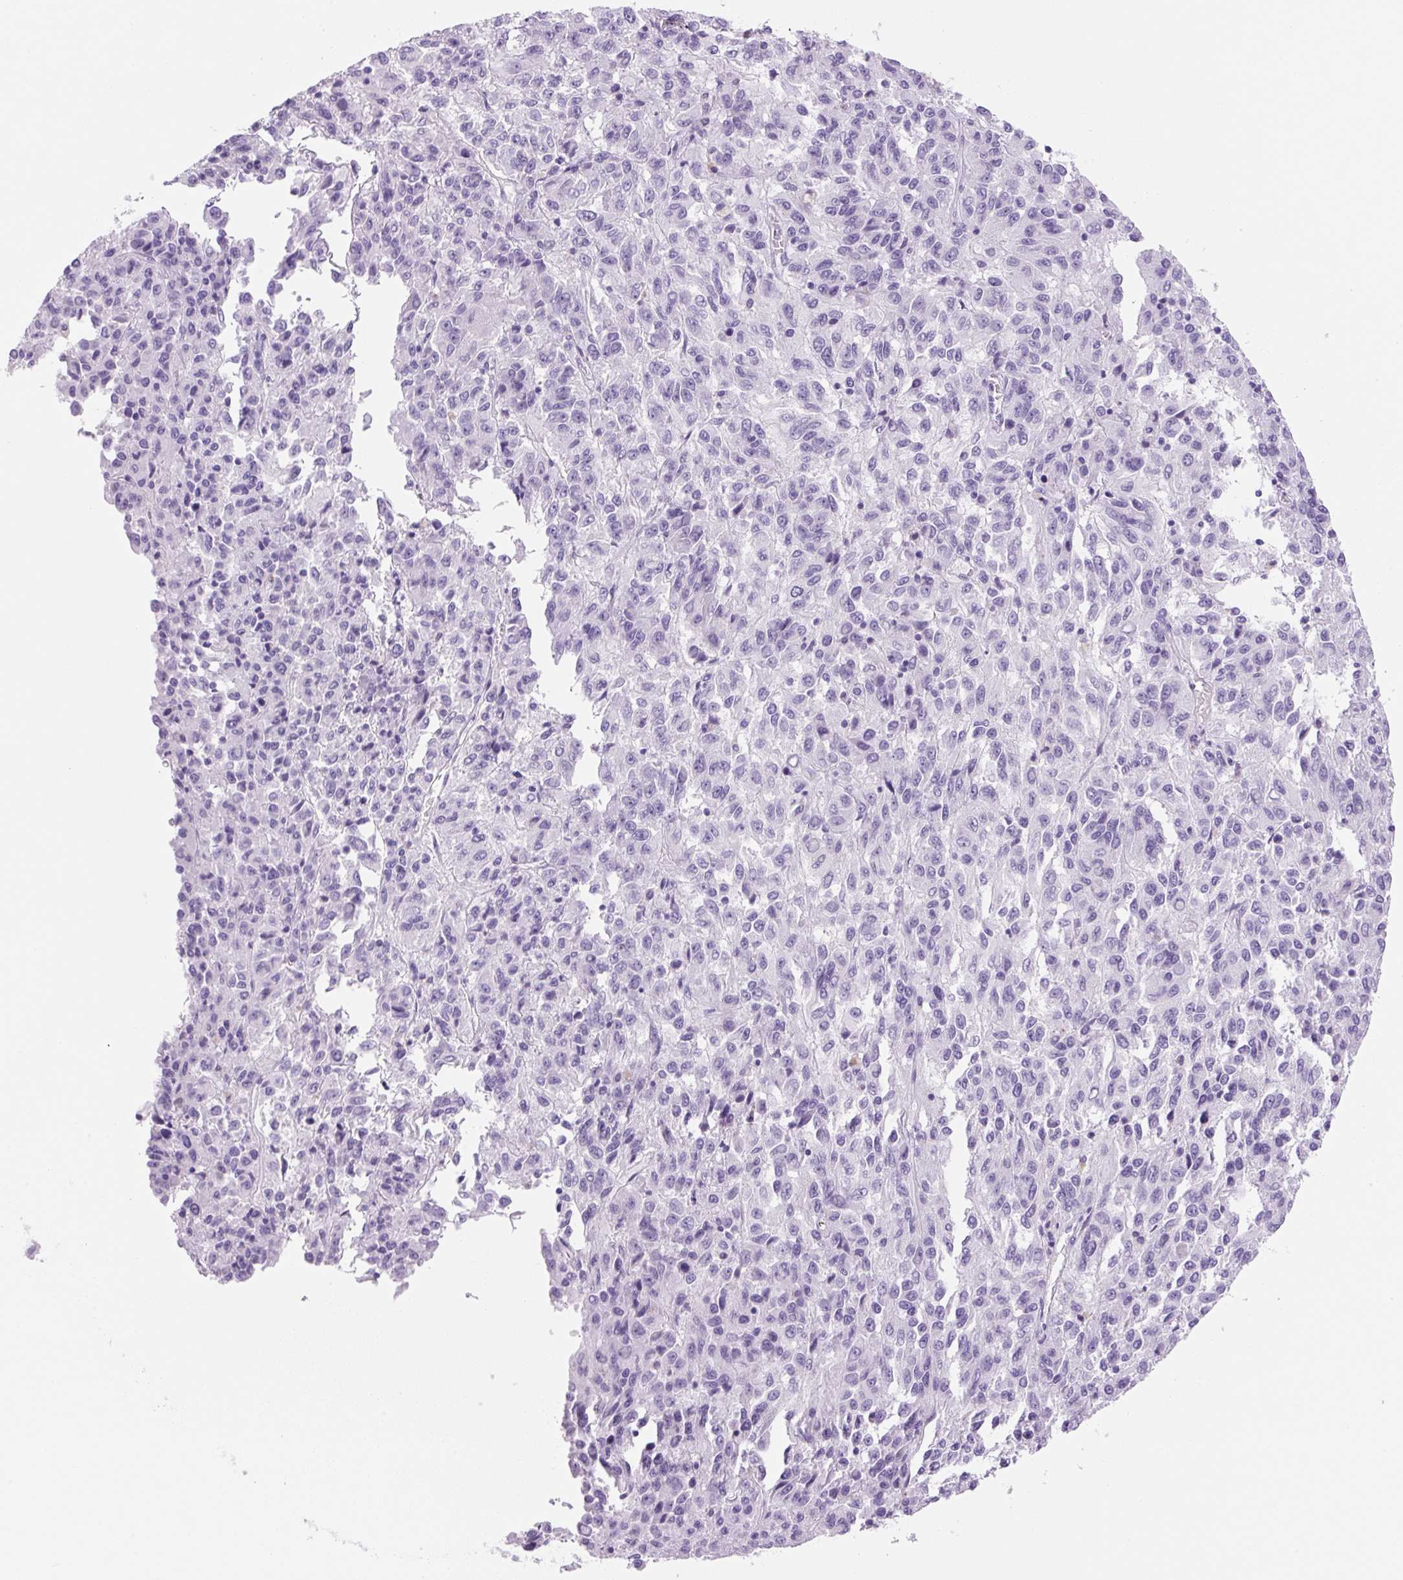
{"staining": {"intensity": "negative", "quantity": "none", "location": "none"}, "tissue": "melanoma", "cell_type": "Tumor cells", "image_type": "cancer", "snomed": [{"axis": "morphology", "description": "Malignant melanoma, Metastatic site"}, {"axis": "topography", "description": "Lung"}], "caption": "Immunohistochemistry (IHC) of malignant melanoma (metastatic site) shows no staining in tumor cells.", "gene": "PRRT1", "patient": {"sex": "male", "age": 64}}